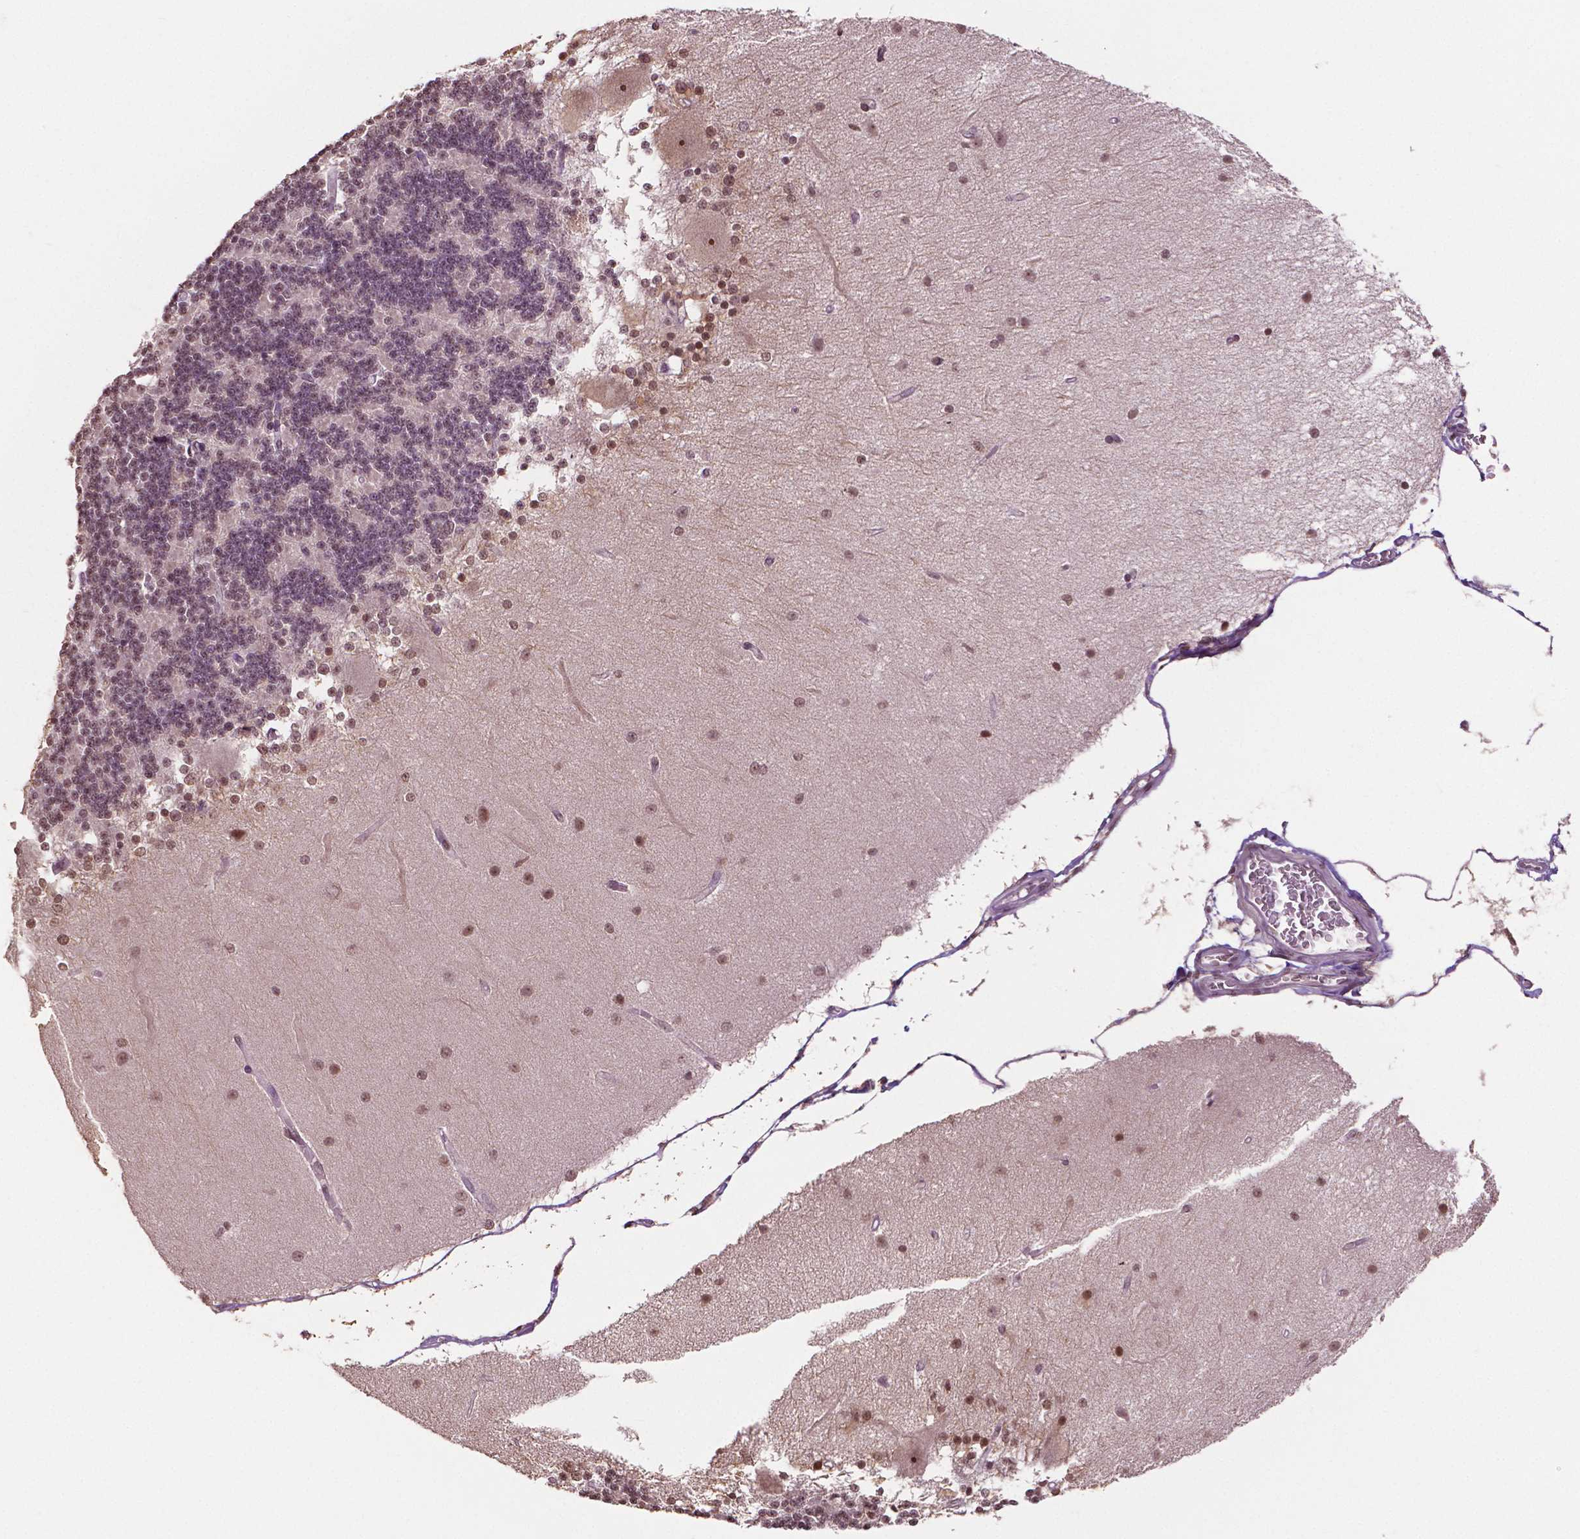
{"staining": {"intensity": "moderate", "quantity": ">75%", "location": "nuclear"}, "tissue": "cerebellum", "cell_type": "Cells in granular layer", "image_type": "normal", "snomed": [{"axis": "morphology", "description": "Normal tissue, NOS"}, {"axis": "topography", "description": "Cerebellum"}], "caption": "Immunohistochemical staining of benign cerebellum shows moderate nuclear protein positivity in approximately >75% of cells in granular layer.", "gene": "DEK", "patient": {"sex": "female", "age": 54}}